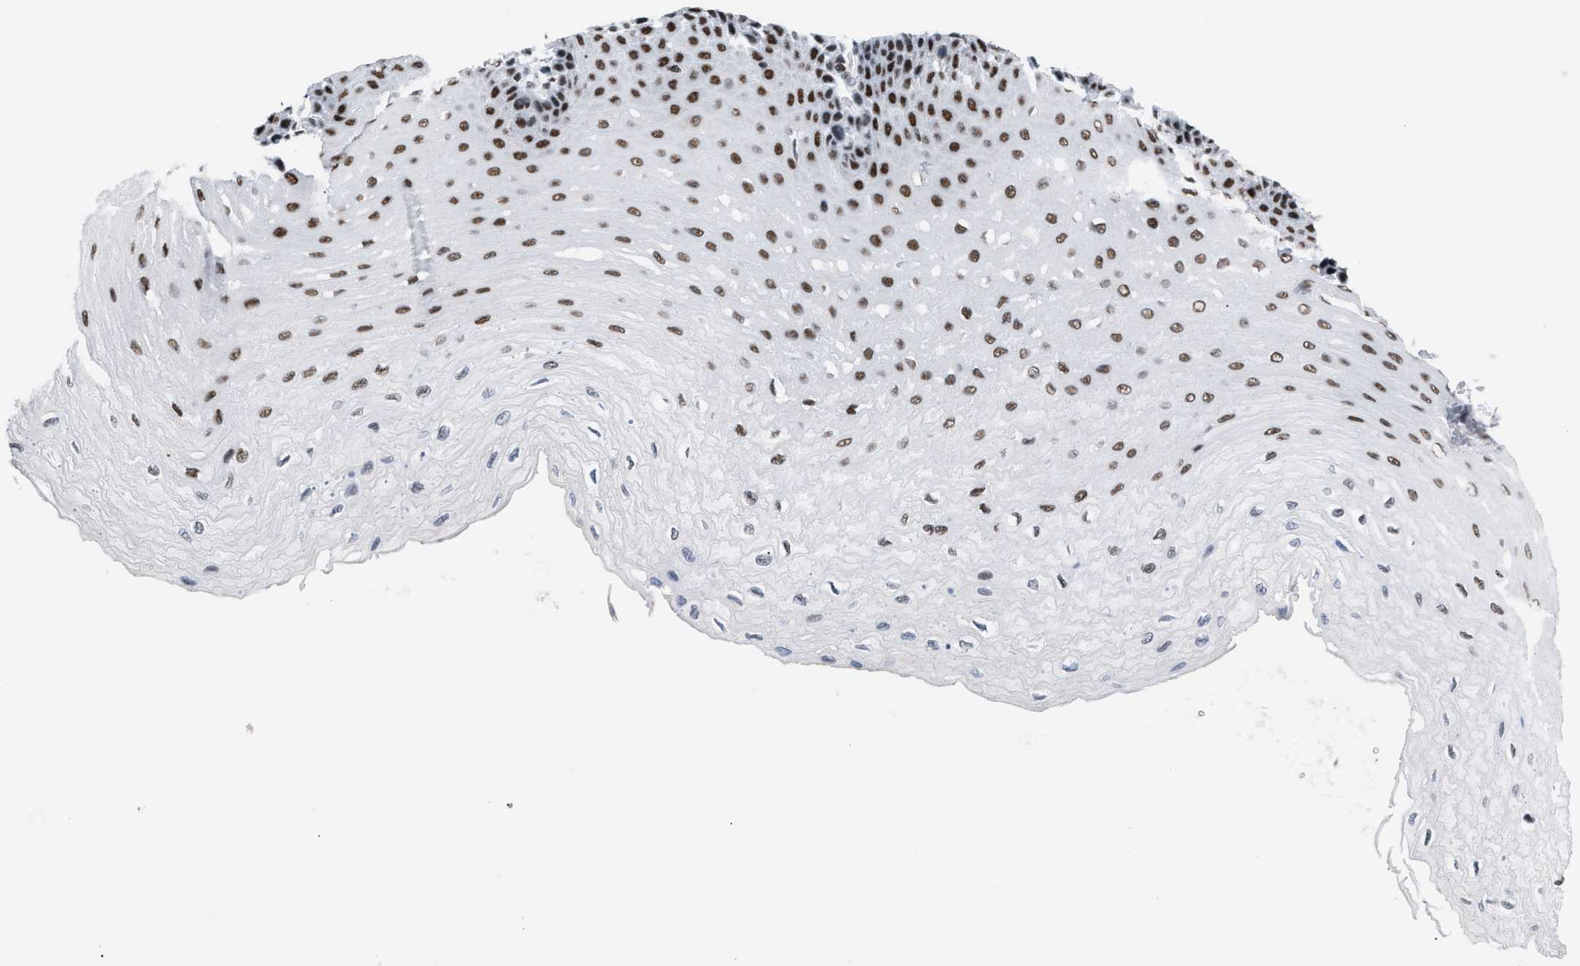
{"staining": {"intensity": "strong", "quantity": ">75%", "location": "nuclear"}, "tissue": "esophagus", "cell_type": "Squamous epithelial cells", "image_type": "normal", "snomed": [{"axis": "morphology", "description": "Normal tissue, NOS"}, {"axis": "topography", "description": "Esophagus"}], "caption": "High-magnification brightfield microscopy of benign esophagus stained with DAB (brown) and counterstained with hematoxylin (blue). squamous epithelial cells exhibit strong nuclear expression is seen in about>75% of cells.", "gene": "CCAR2", "patient": {"sex": "female", "age": 72}}